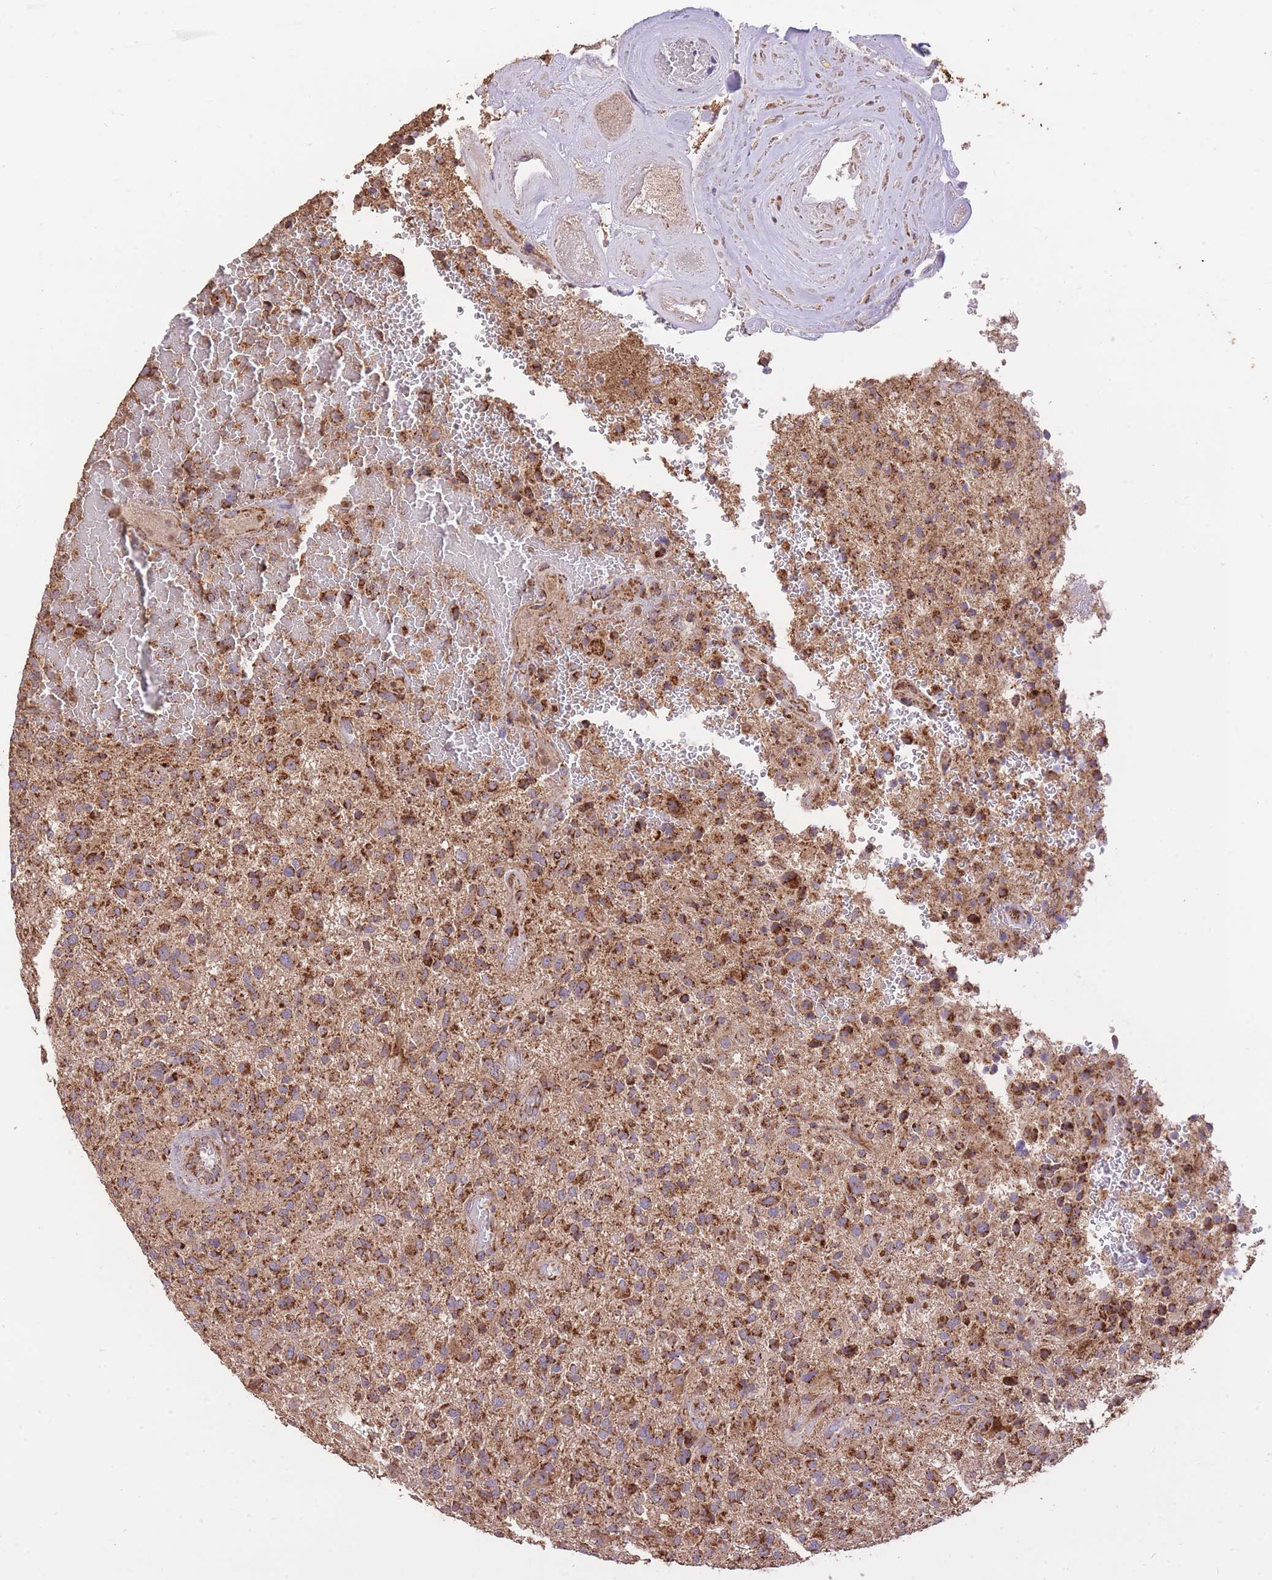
{"staining": {"intensity": "strong", "quantity": ">75%", "location": "cytoplasmic/membranous"}, "tissue": "glioma", "cell_type": "Tumor cells", "image_type": "cancer", "snomed": [{"axis": "morphology", "description": "Glioma, malignant, High grade"}, {"axis": "topography", "description": "Brain"}], "caption": "Glioma stained with DAB (3,3'-diaminobenzidine) IHC demonstrates high levels of strong cytoplasmic/membranous staining in about >75% of tumor cells. (brown staining indicates protein expression, while blue staining denotes nuclei).", "gene": "PREP", "patient": {"sex": "male", "age": 47}}